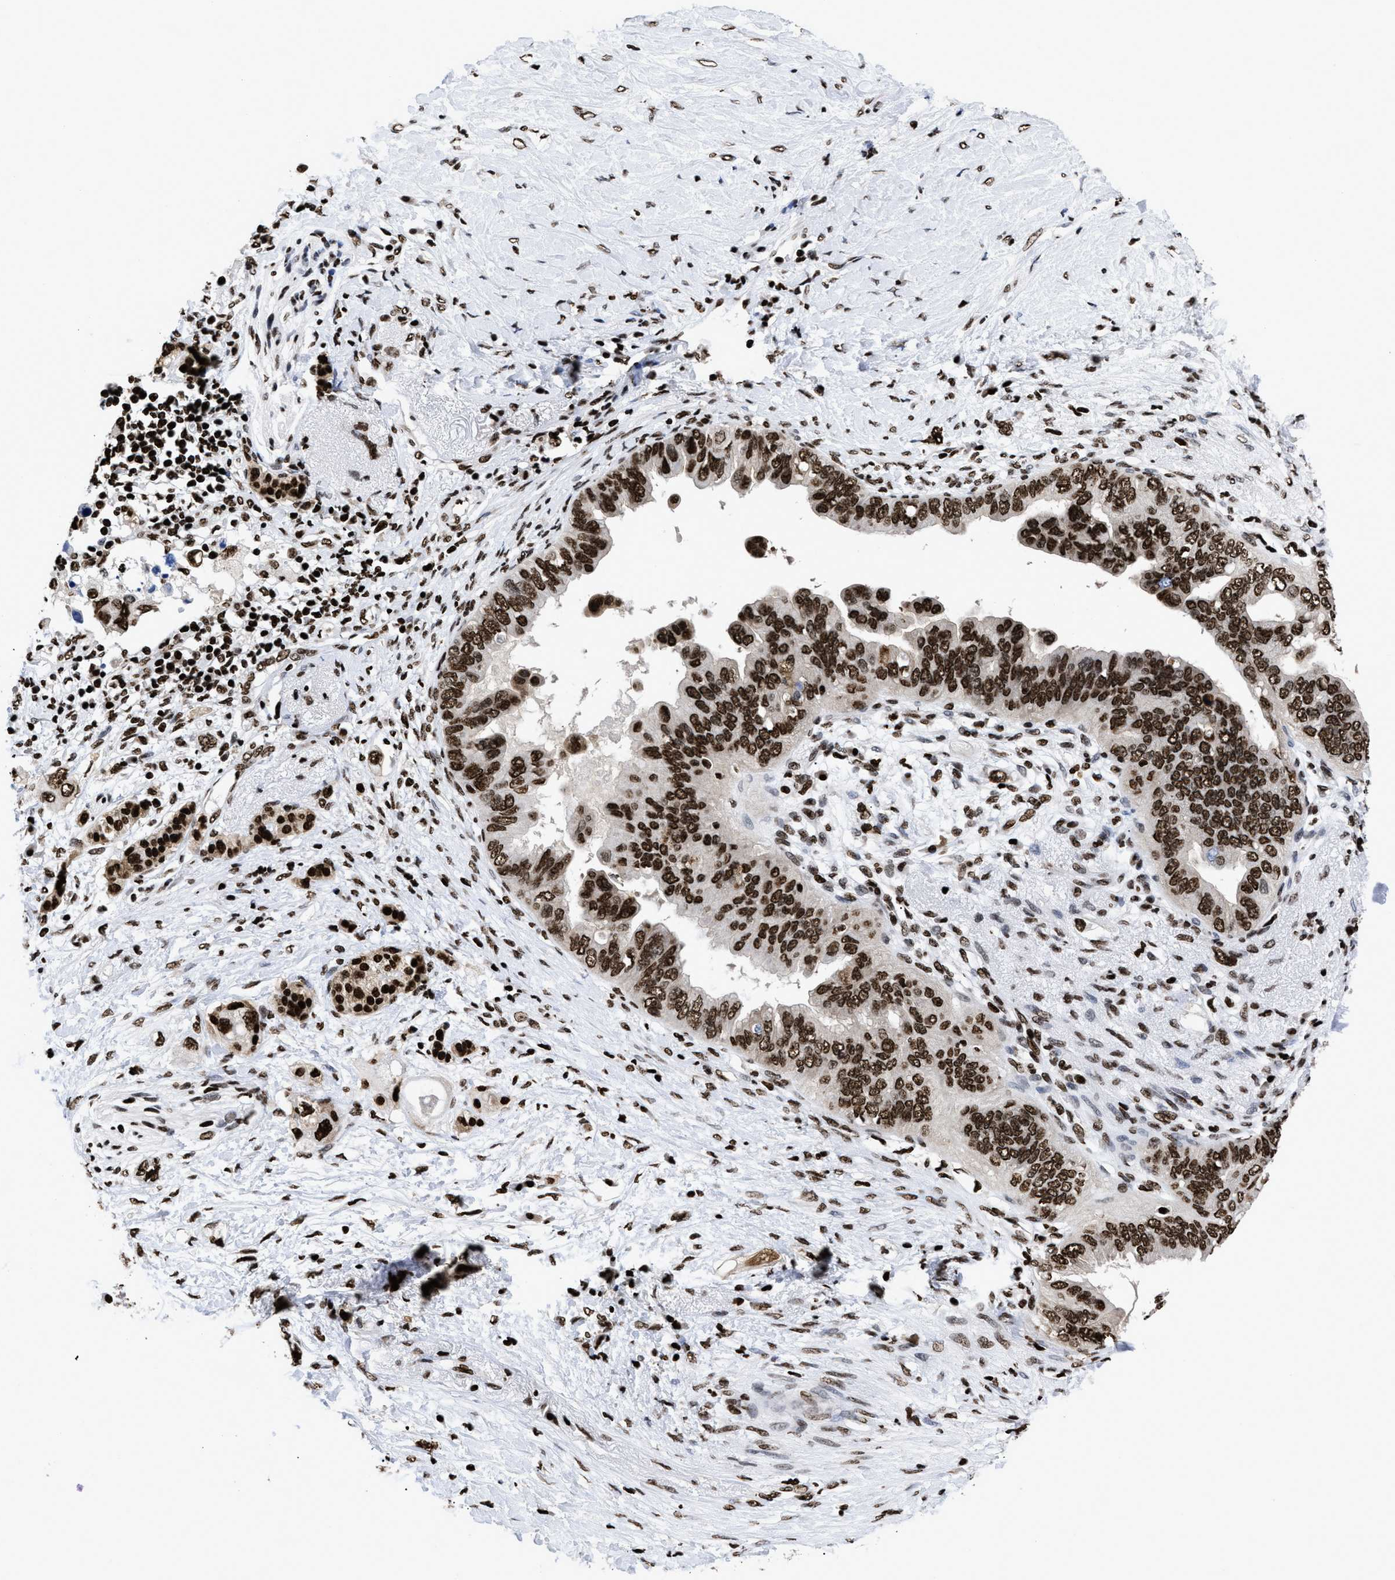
{"staining": {"intensity": "strong", "quantity": ">75%", "location": "nuclear"}, "tissue": "pancreatic cancer", "cell_type": "Tumor cells", "image_type": "cancer", "snomed": [{"axis": "morphology", "description": "Adenocarcinoma, NOS"}, {"axis": "topography", "description": "Pancreas"}], "caption": "Strong nuclear staining for a protein is appreciated in approximately >75% of tumor cells of pancreatic cancer (adenocarcinoma) using immunohistochemistry (IHC).", "gene": "CALHM3", "patient": {"sex": "female", "age": 56}}